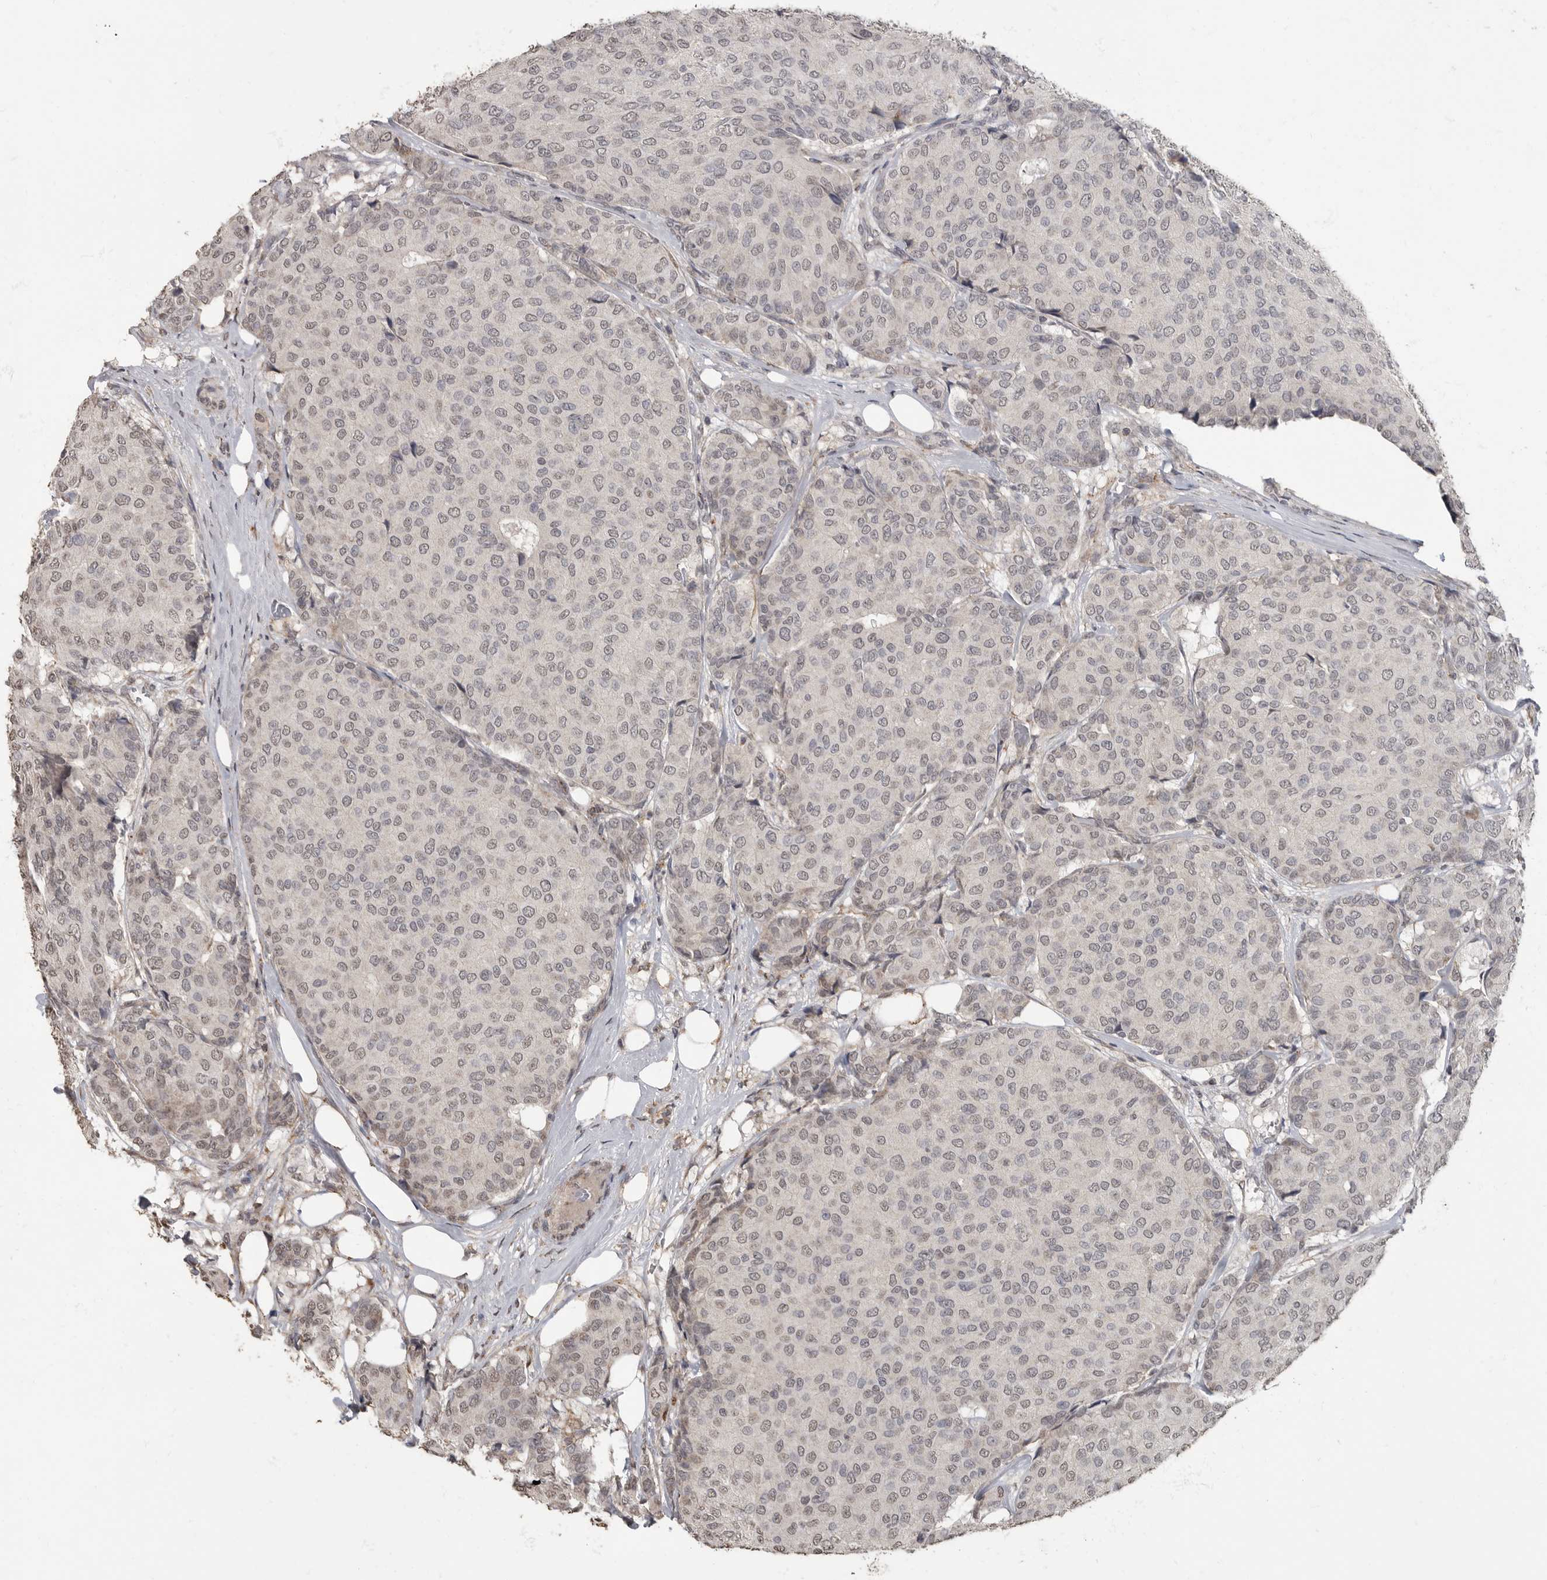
{"staining": {"intensity": "weak", "quantity": "25%-75%", "location": "nuclear"}, "tissue": "breast cancer", "cell_type": "Tumor cells", "image_type": "cancer", "snomed": [{"axis": "morphology", "description": "Duct carcinoma"}, {"axis": "topography", "description": "Breast"}], "caption": "Protein expression analysis of human breast cancer (invasive ductal carcinoma) reveals weak nuclear expression in approximately 25%-75% of tumor cells. The staining is performed using DAB brown chromogen to label protein expression. The nuclei are counter-stained blue using hematoxylin.", "gene": "MAFG", "patient": {"sex": "female", "age": 75}}